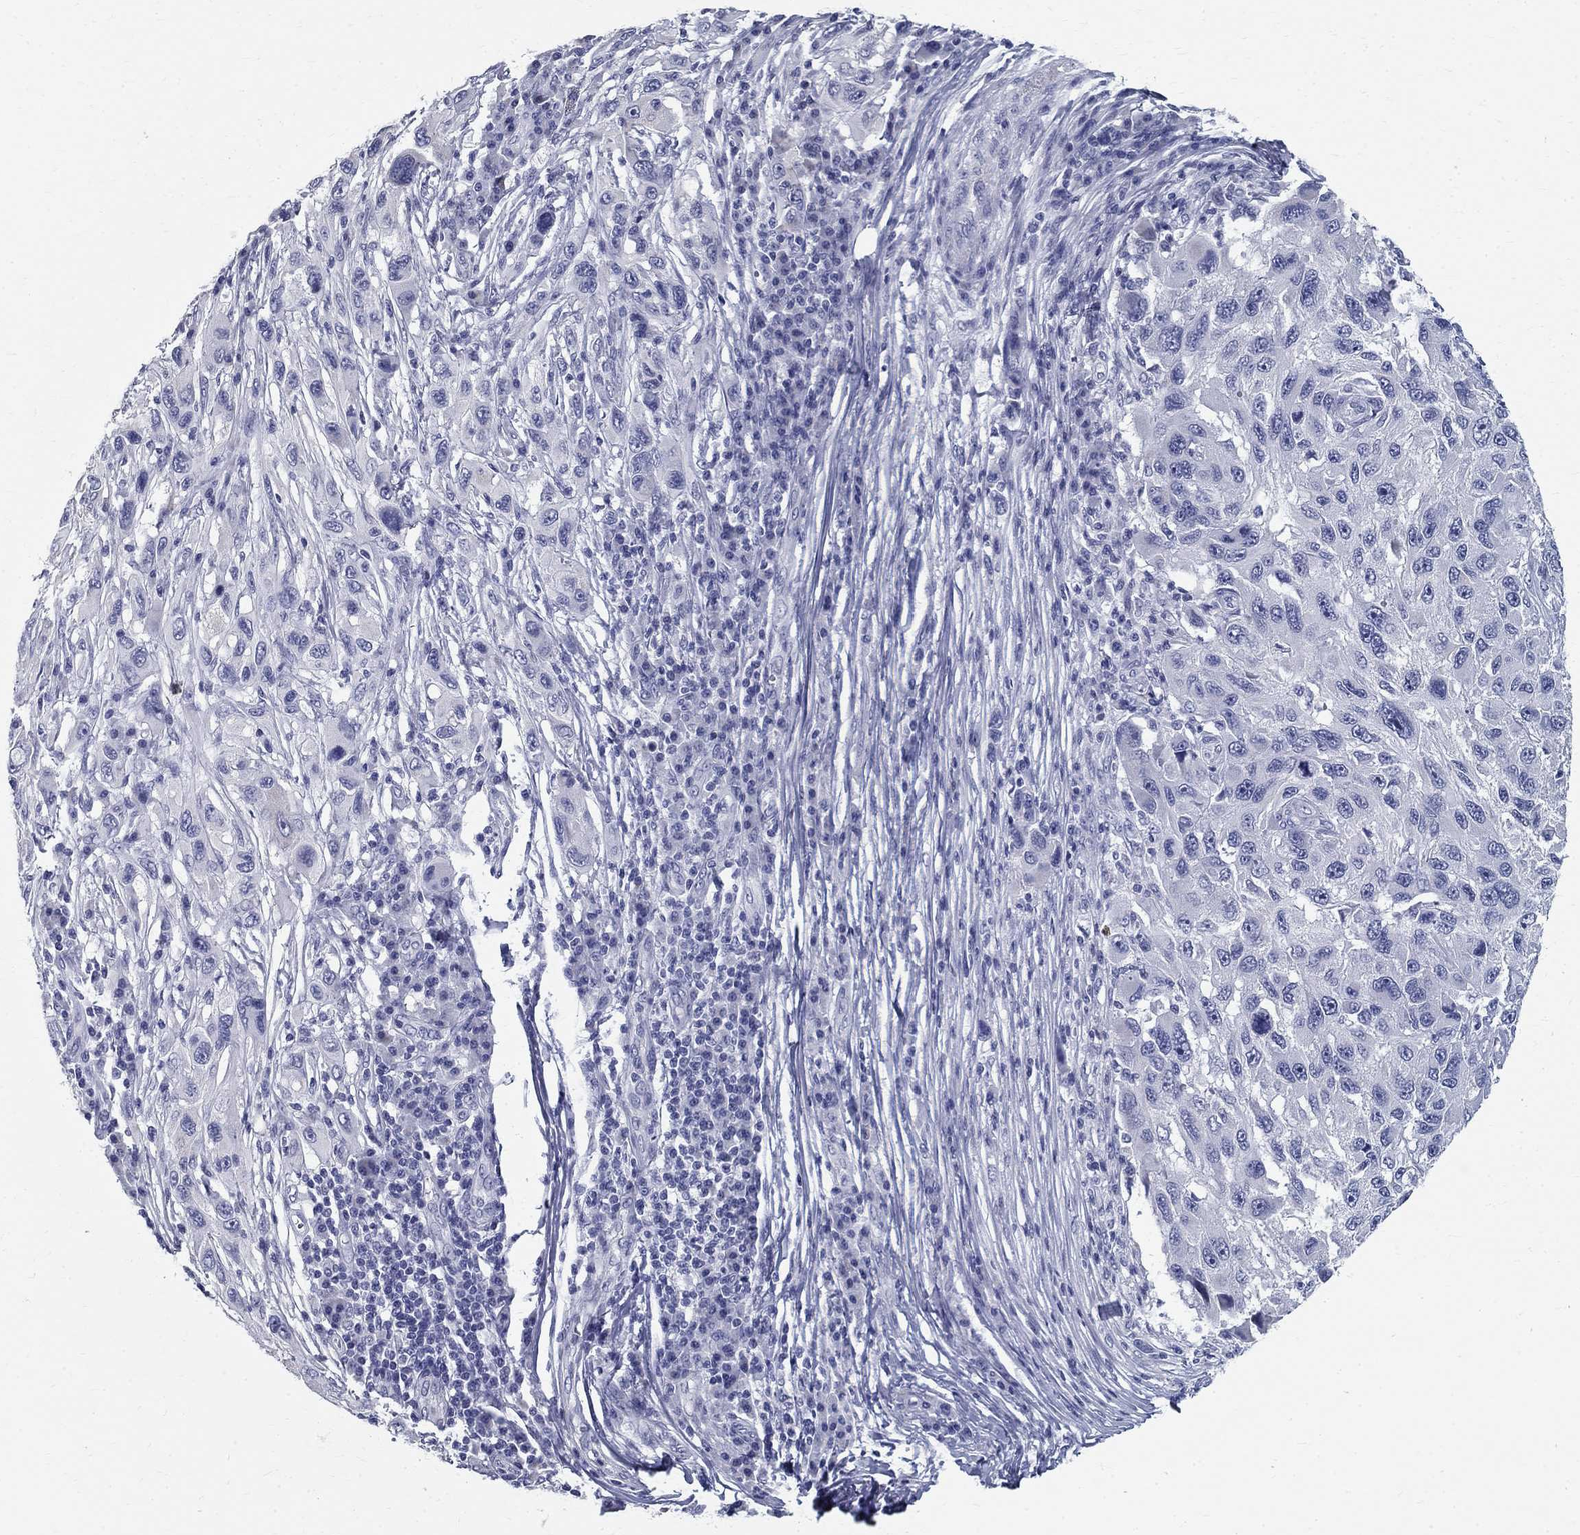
{"staining": {"intensity": "negative", "quantity": "none", "location": "none"}, "tissue": "melanoma", "cell_type": "Tumor cells", "image_type": "cancer", "snomed": [{"axis": "morphology", "description": "Malignant melanoma, NOS"}, {"axis": "topography", "description": "Skin"}], "caption": "This is a image of immunohistochemistry (IHC) staining of melanoma, which shows no staining in tumor cells. The staining is performed using DAB (3,3'-diaminobenzidine) brown chromogen with nuclei counter-stained in using hematoxylin.", "gene": "TGM4", "patient": {"sex": "male", "age": 53}}